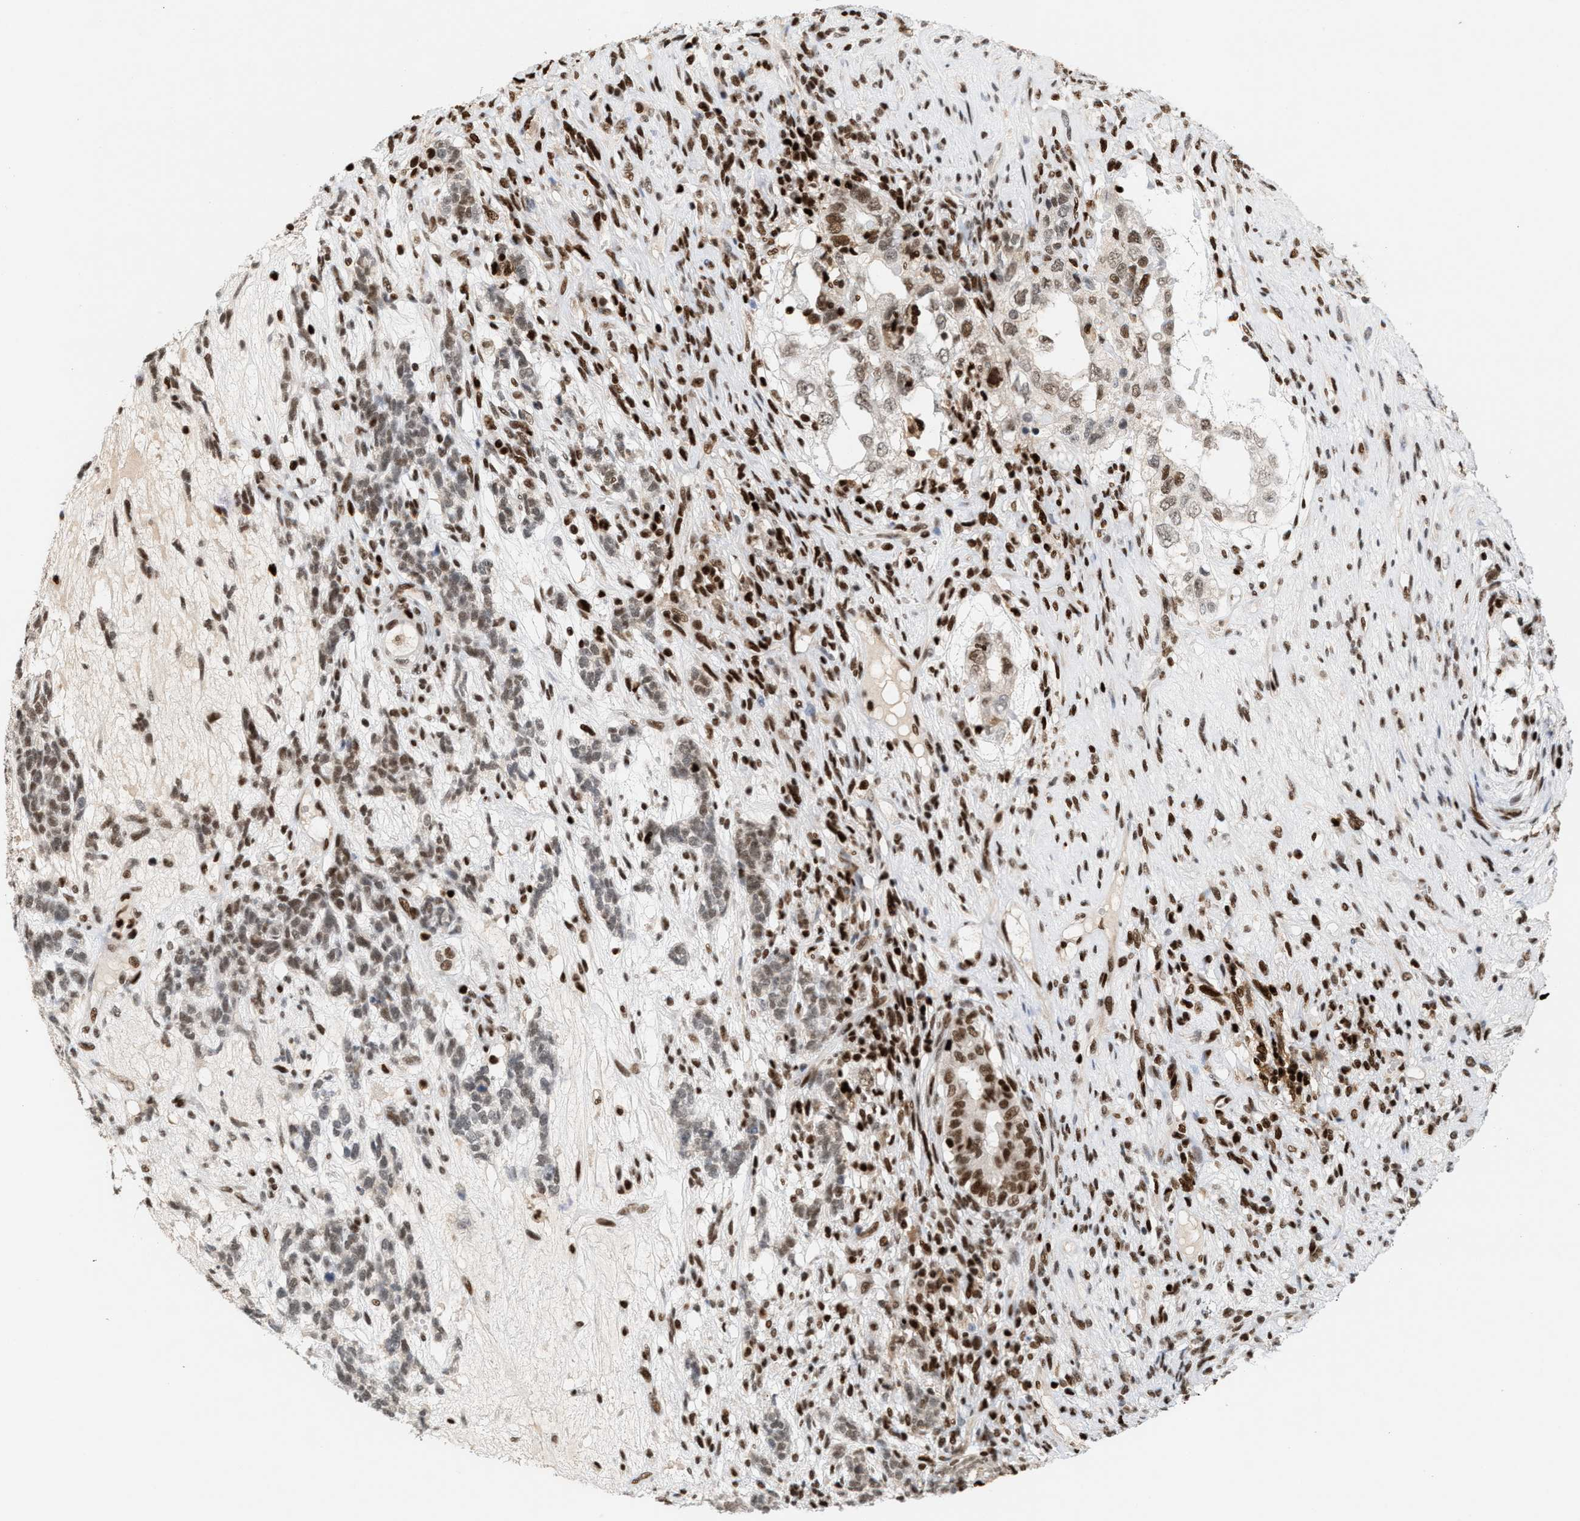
{"staining": {"intensity": "moderate", "quantity": ">75%", "location": "nuclear"}, "tissue": "testis cancer", "cell_type": "Tumor cells", "image_type": "cancer", "snomed": [{"axis": "morphology", "description": "Seminoma, NOS"}, {"axis": "topography", "description": "Testis"}], "caption": "Testis seminoma stained with a brown dye demonstrates moderate nuclear positive staining in about >75% of tumor cells.", "gene": "RNASEK-C17orf49", "patient": {"sex": "male", "age": 28}}